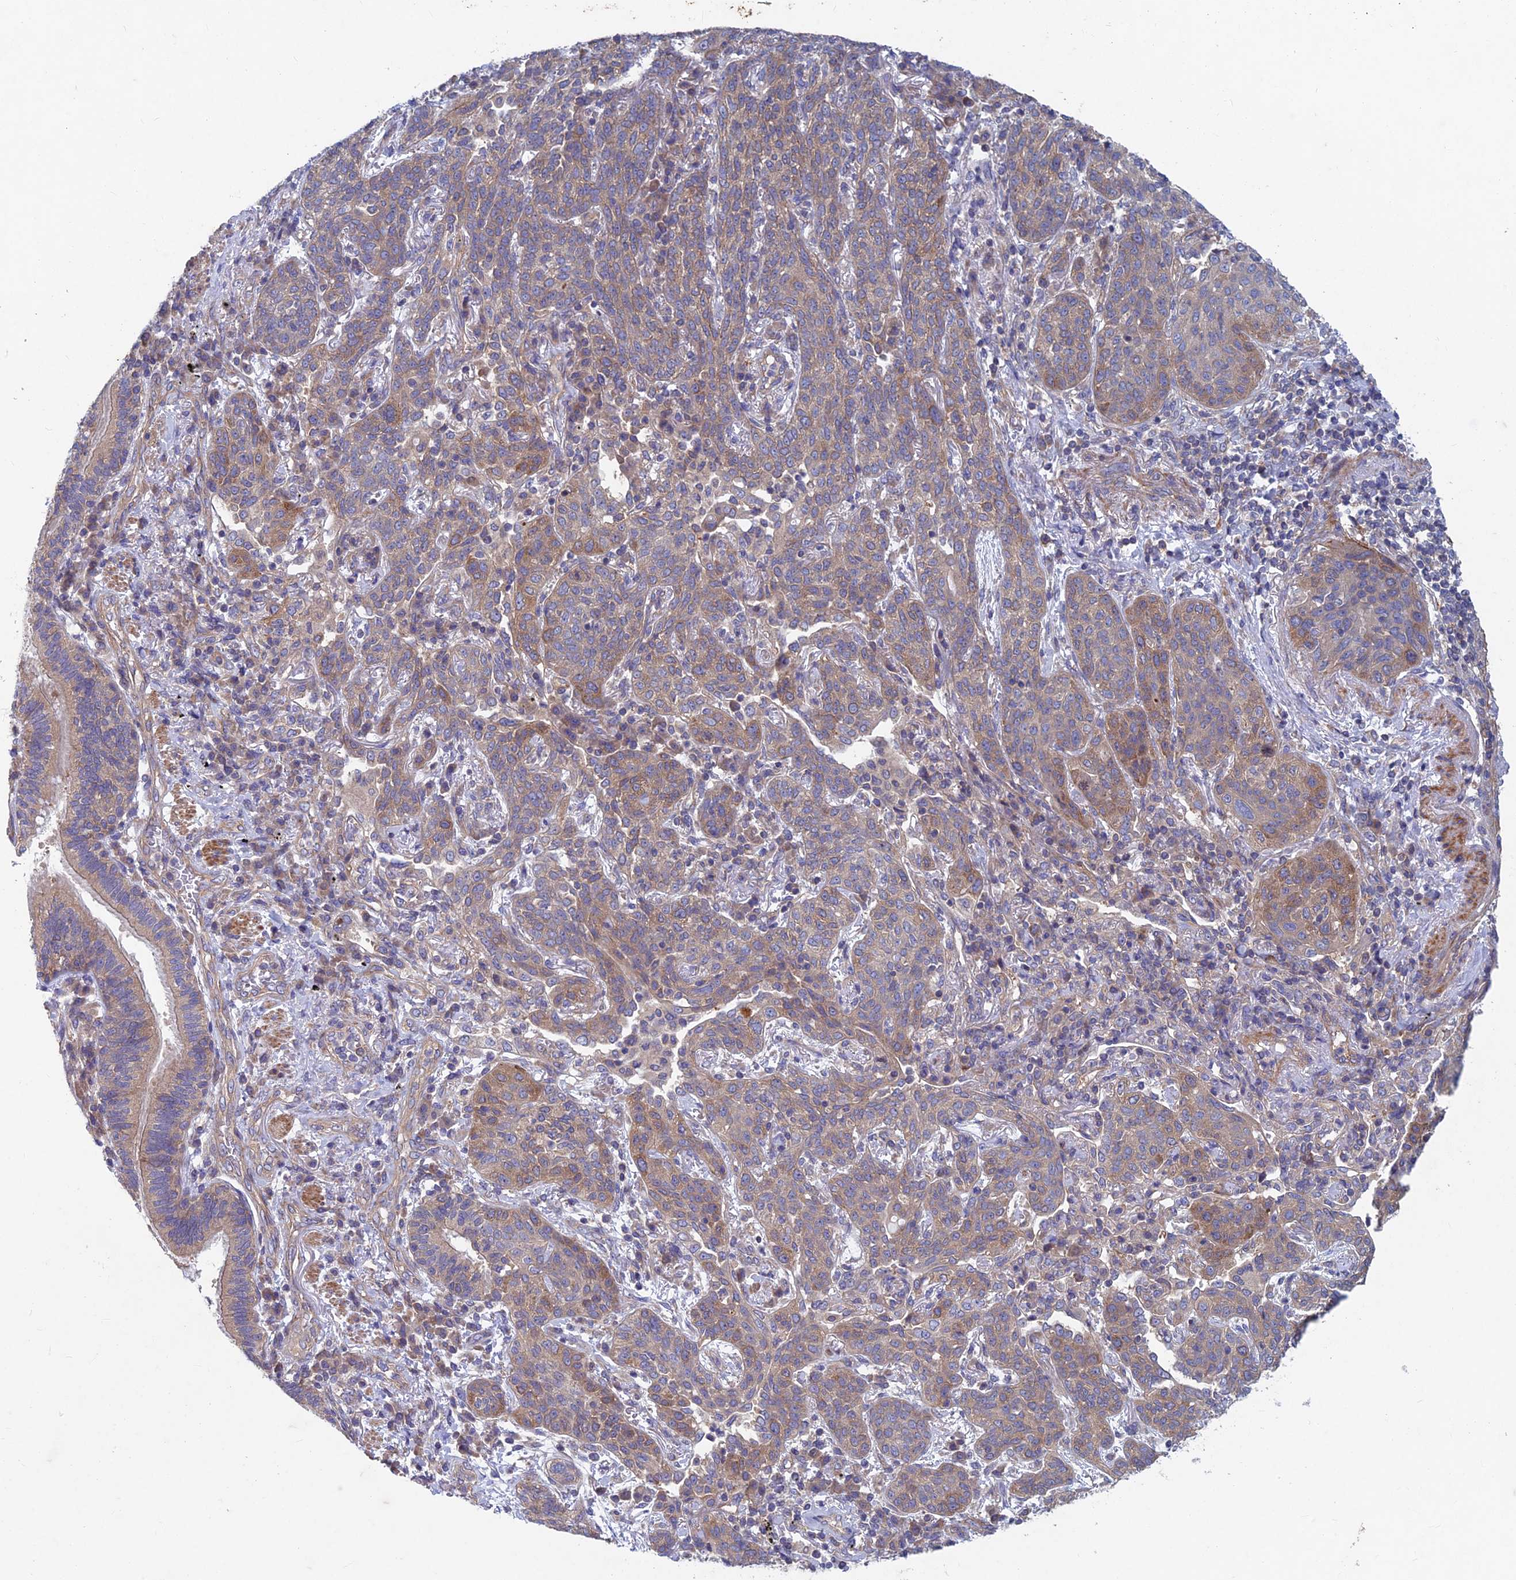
{"staining": {"intensity": "moderate", "quantity": ">75%", "location": "cytoplasmic/membranous"}, "tissue": "lung cancer", "cell_type": "Tumor cells", "image_type": "cancer", "snomed": [{"axis": "morphology", "description": "Squamous cell carcinoma, NOS"}, {"axis": "topography", "description": "Lung"}], "caption": "Brown immunohistochemical staining in lung cancer (squamous cell carcinoma) shows moderate cytoplasmic/membranous staining in about >75% of tumor cells.", "gene": "NCAPG", "patient": {"sex": "female", "age": 70}}